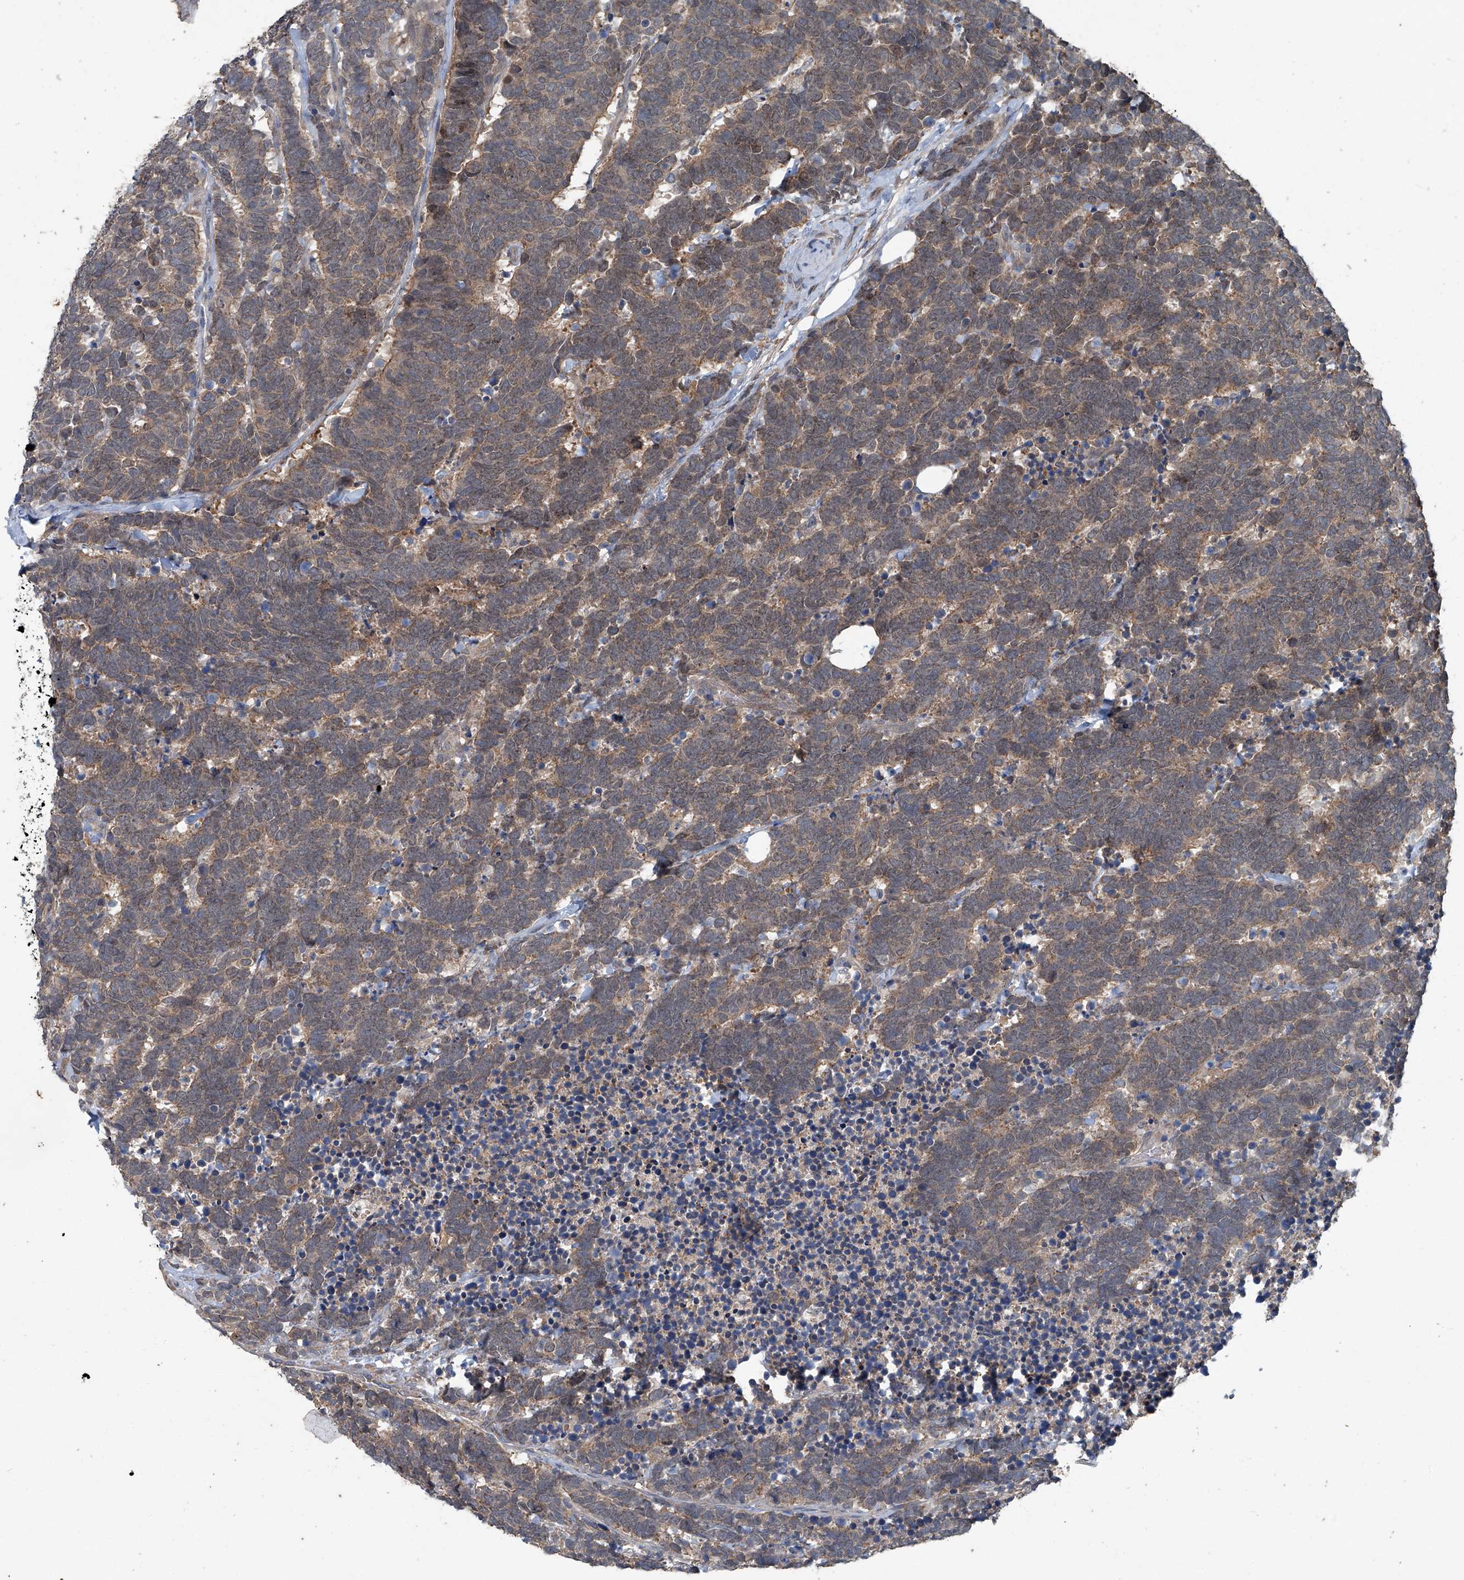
{"staining": {"intensity": "moderate", "quantity": ">75%", "location": "cytoplasmic/membranous"}, "tissue": "carcinoid", "cell_type": "Tumor cells", "image_type": "cancer", "snomed": [{"axis": "morphology", "description": "Carcinoma, NOS"}, {"axis": "morphology", "description": "Carcinoid, malignant, NOS"}, {"axis": "topography", "description": "Urinary bladder"}], "caption": "Carcinoid was stained to show a protein in brown. There is medium levels of moderate cytoplasmic/membranous staining in about >75% of tumor cells.", "gene": "ANKRD34A", "patient": {"sex": "male", "age": 57}}